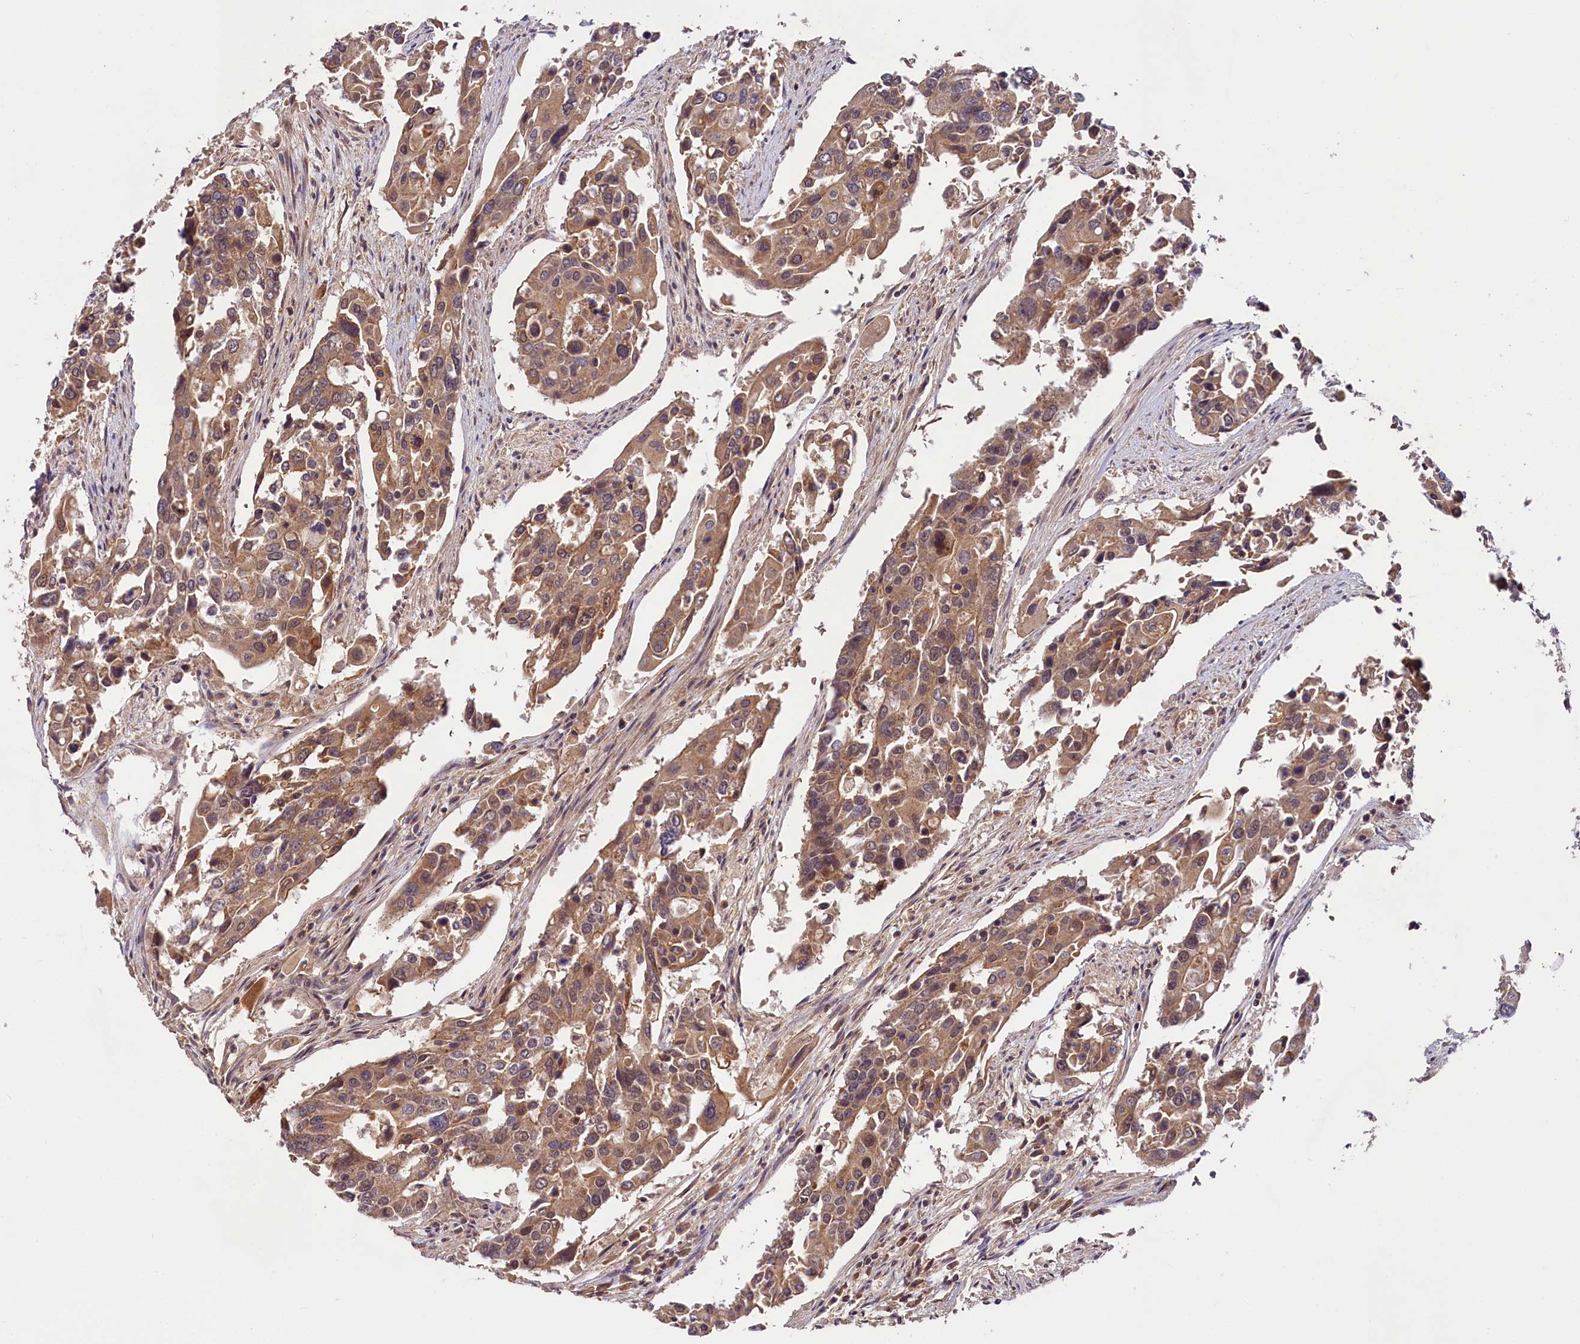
{"staining": {"intensity": "moderate", "quantity": ">75%", "location": "cytoplasmic/membranous"}, "tissue": "colorectal cancer", "cell_type": "Tumor cells", "image_type": "cancer", "snomed": [{"axis": "morphology", "description": "Adenocarcinoma, NOS"}, {"axis": "topography", "description": "Colon"}], "caption": "A brown stain shows moderate cytoplasmic/membranous expression of a protein in human adenocarcinoma (colorectal) tumor cells. The staining was performed using DAB, with brown indicating positive protein expression. Nuclei are stained blue with hematoxylin.", "gene": "TMEM39A", "patient": {"sex": "male", "age": 77}}